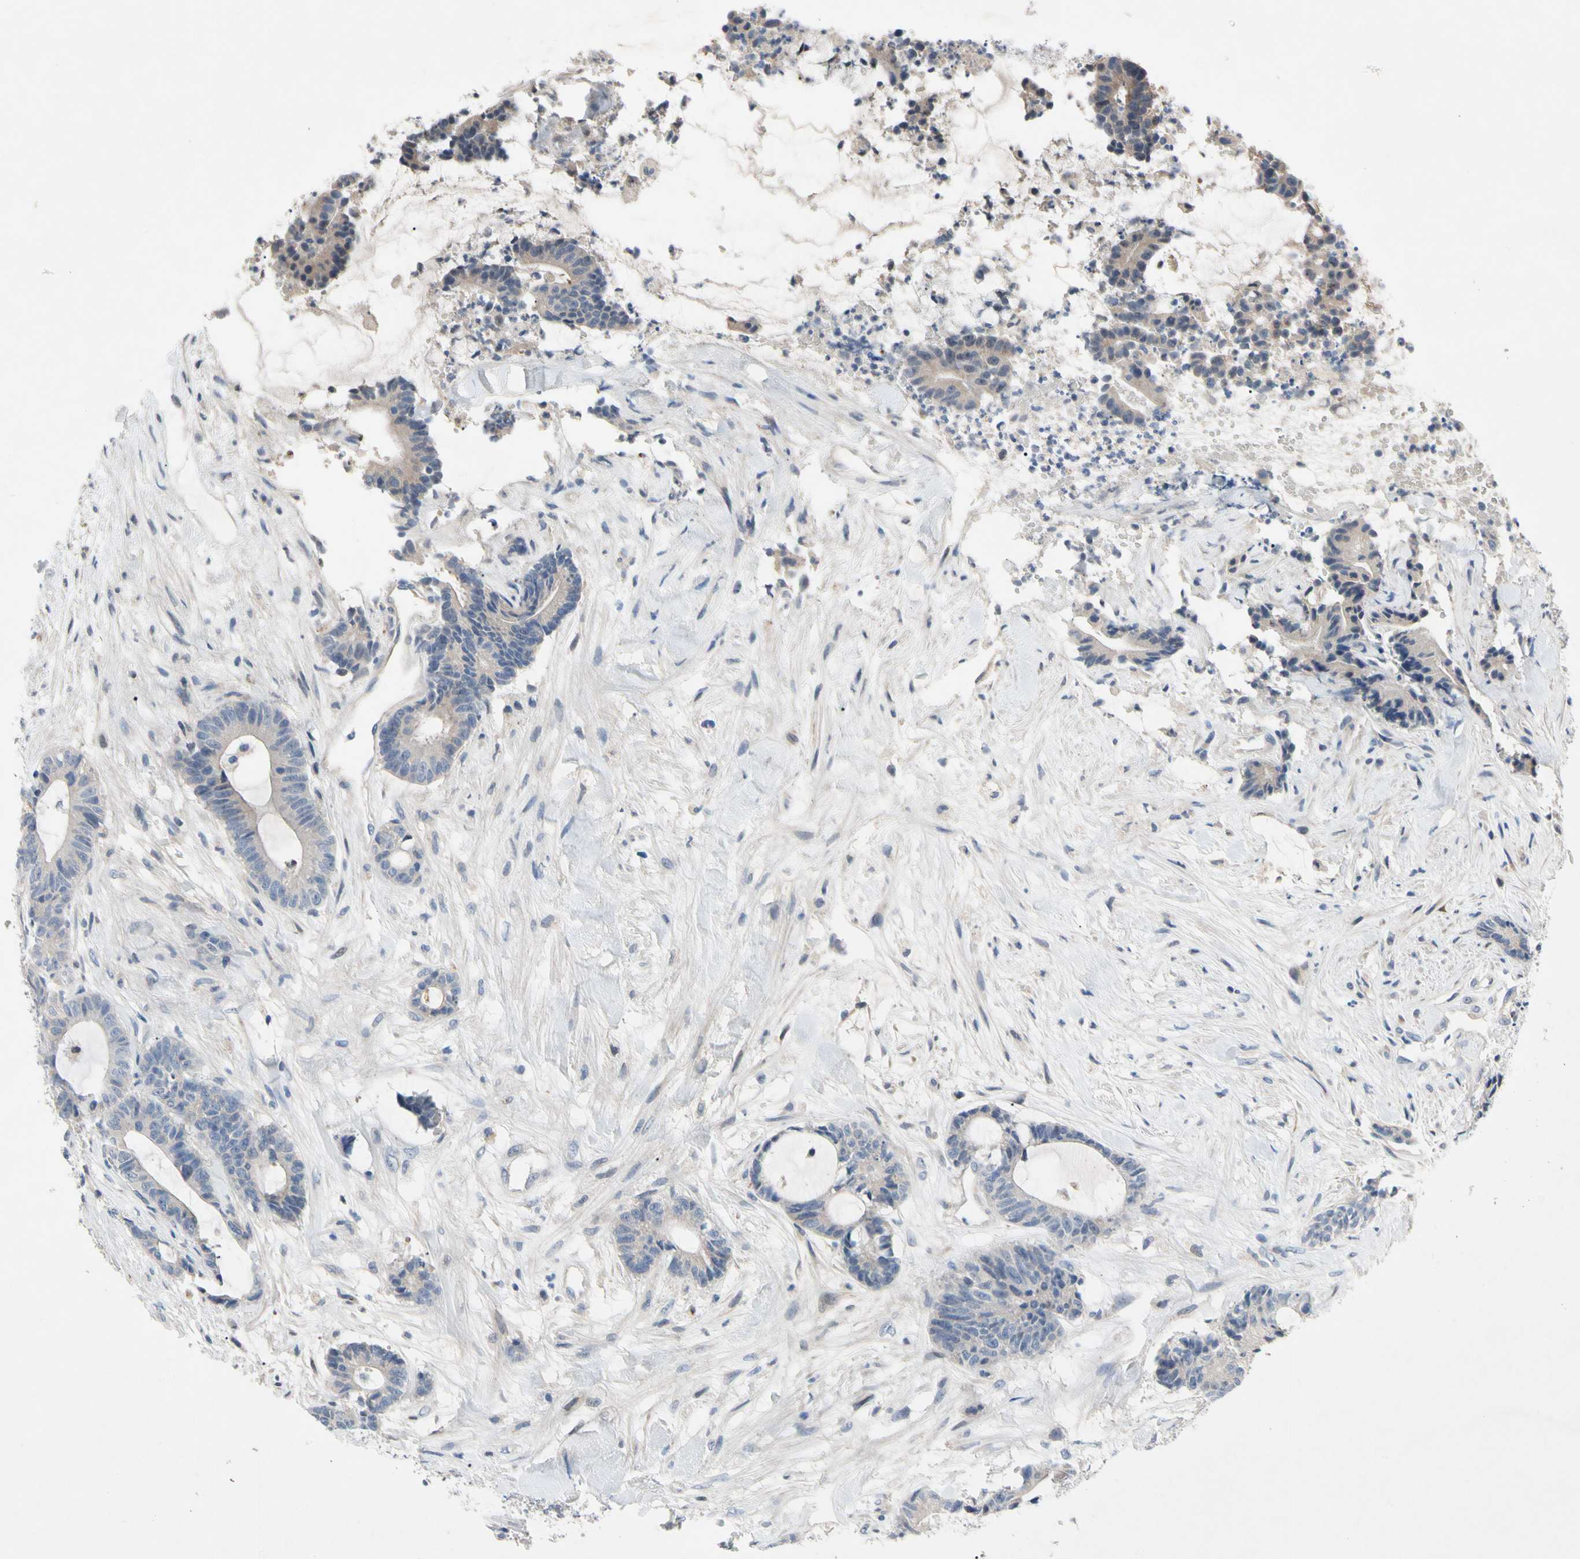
{"staining": {"intensity": "negative", "quantity": "none", "location": "none"}, "tissue": "colorectal cancer", "cell_type": "Tumor cells", "image_type": "cancer", "snomed": [{"axis": "morphology", "description": "Adenocarcinoma, NOS"}, {"axis": "topography", "description": "Colon"}], "caption": "Photomicrograph shows no significant protein staining in tumor cells of colorectal cancer (adenocarcinoma).", "gene": "GAS6", "patient": {"sex": "female", "age": 84}}